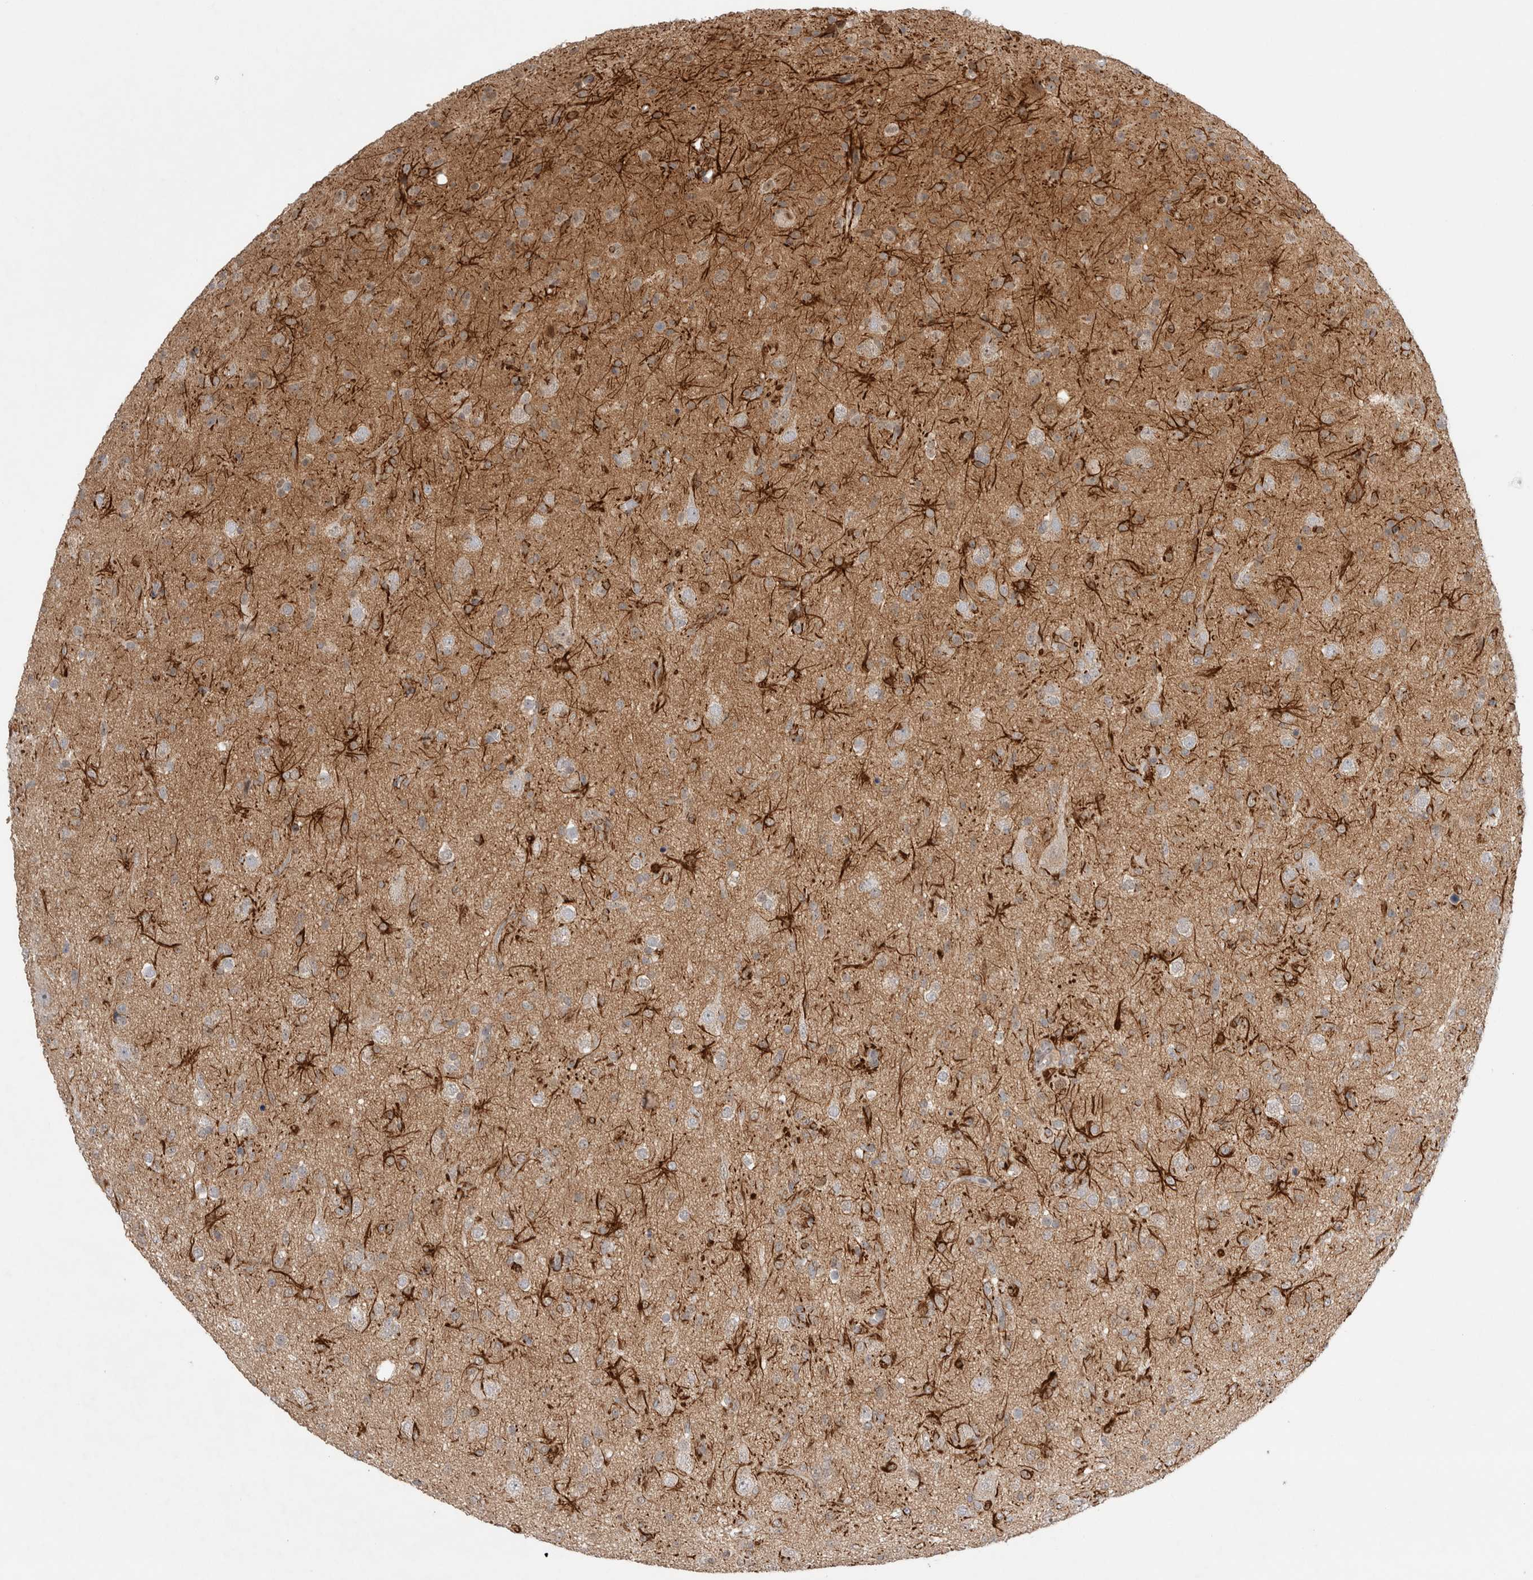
{"staining": {"intensity": "negative", "quantity": "none", "location": "none"}, "tissue": "glioma", "cell_type": "Tumor cells", "image_type": "cancer", "snomed": [{"axis": "morphology", "description": "Glioma, malignant, Low grade"}, {"axis": "topography", "description": "Brain"}], "caption": "The IHC histopathology image has no significant positivity in tumor cells of glioma tissue. (DAB immunohistochemistry visualized using brightfield microscopy, high magnification).", "gene": "SLC29A1", "patient": {"sex": "male", "age": 65}}